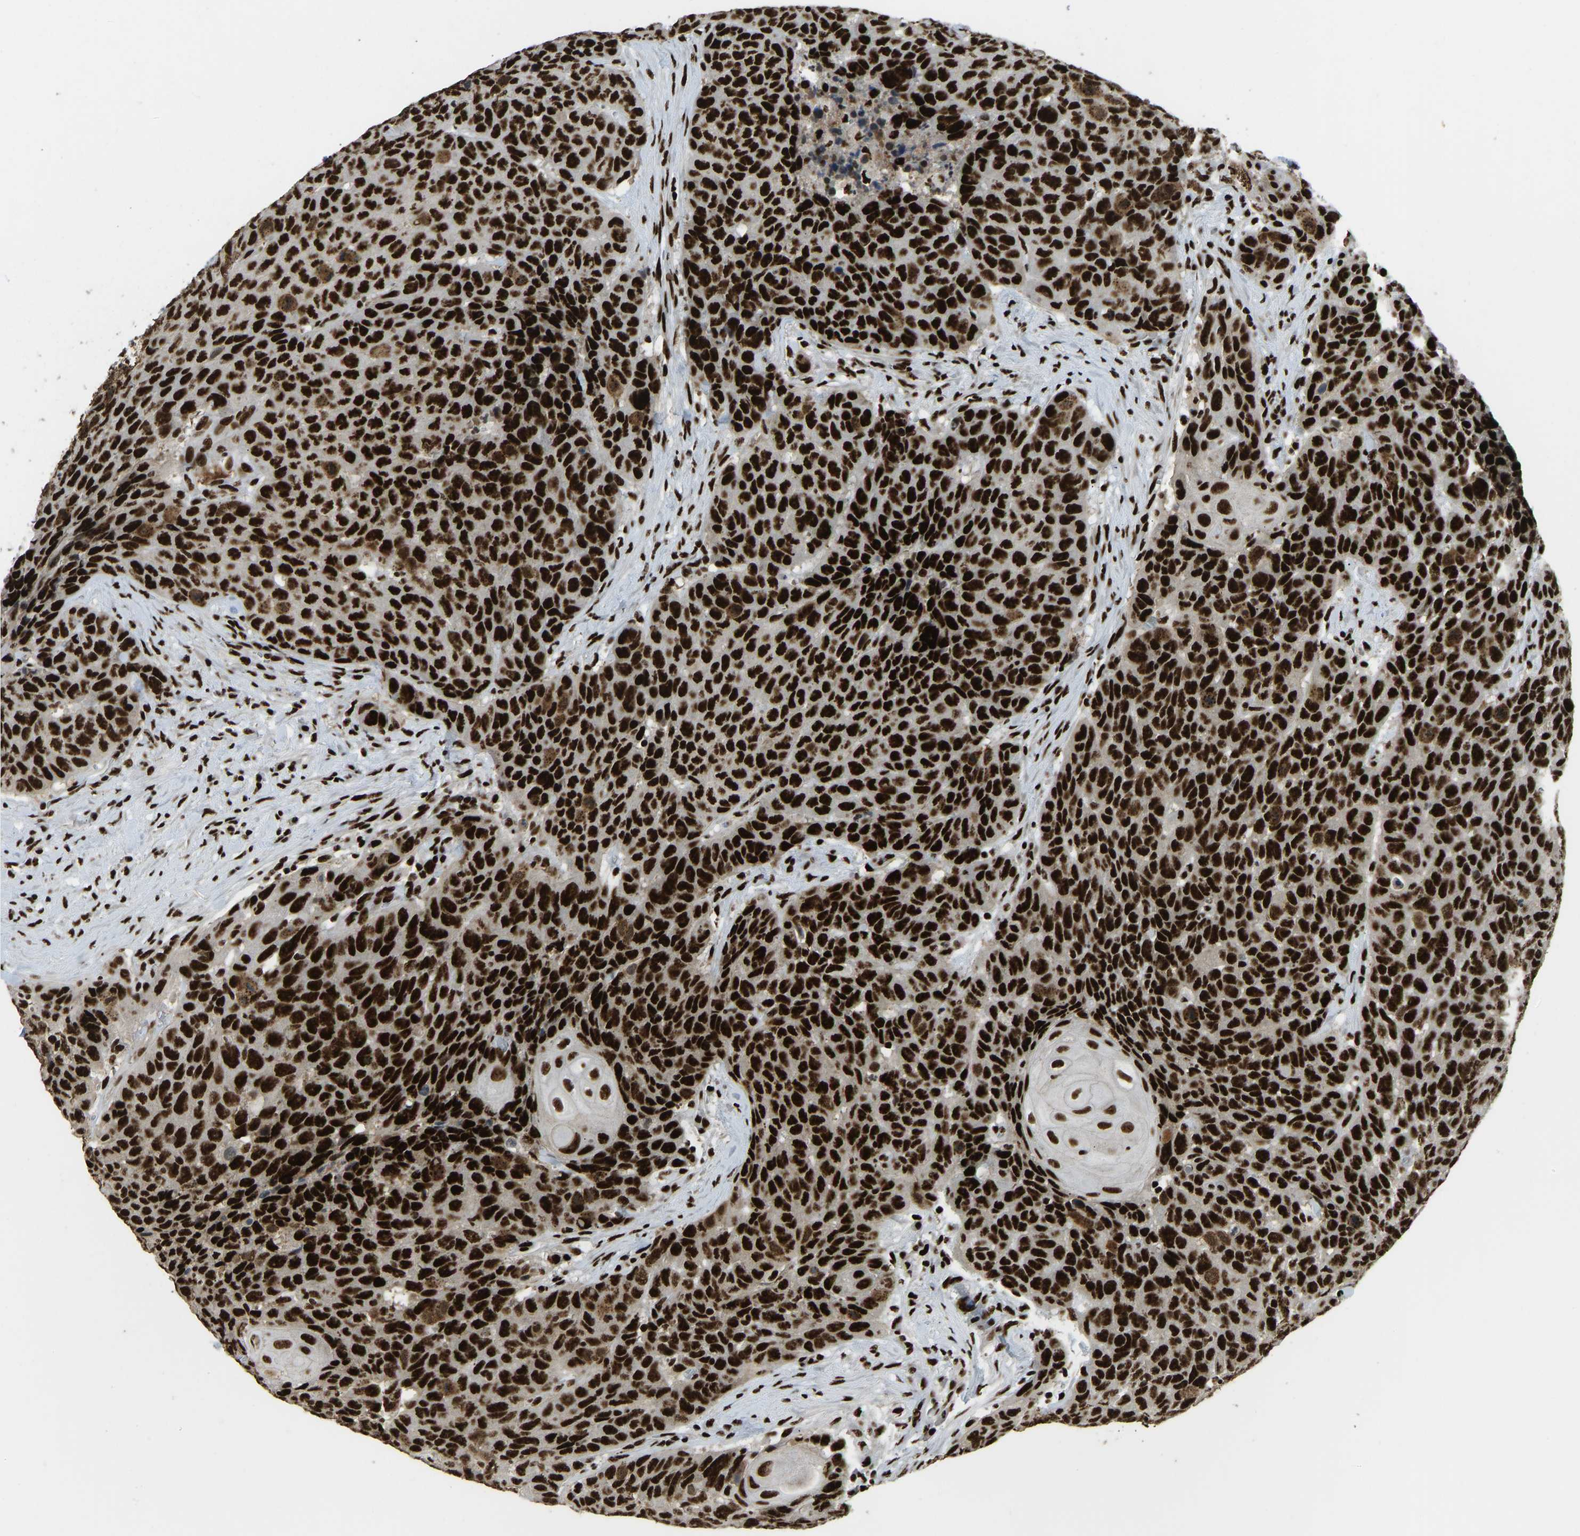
{"staining": {"intensity": "strong", "quantity": ">75%", "location": "nuclear"}, "tissue": "head and neck cancer", "cell_type": "Tumor cells", "image_type": "cancer", "snomed": [{"axis": "morphology", "description": "Squamous cell carcinoma, NOS"}, {"axis": "topography", "description": "Head-Neck"}], "caption": "DAB immunohistochemical staining of squamous cell carcinoma (head and neck) displays strong nuclear protein positivity in about >75% of tumor cells.", "gene": "FOXK1", "patient": {"sex": "male", "age": 66}}